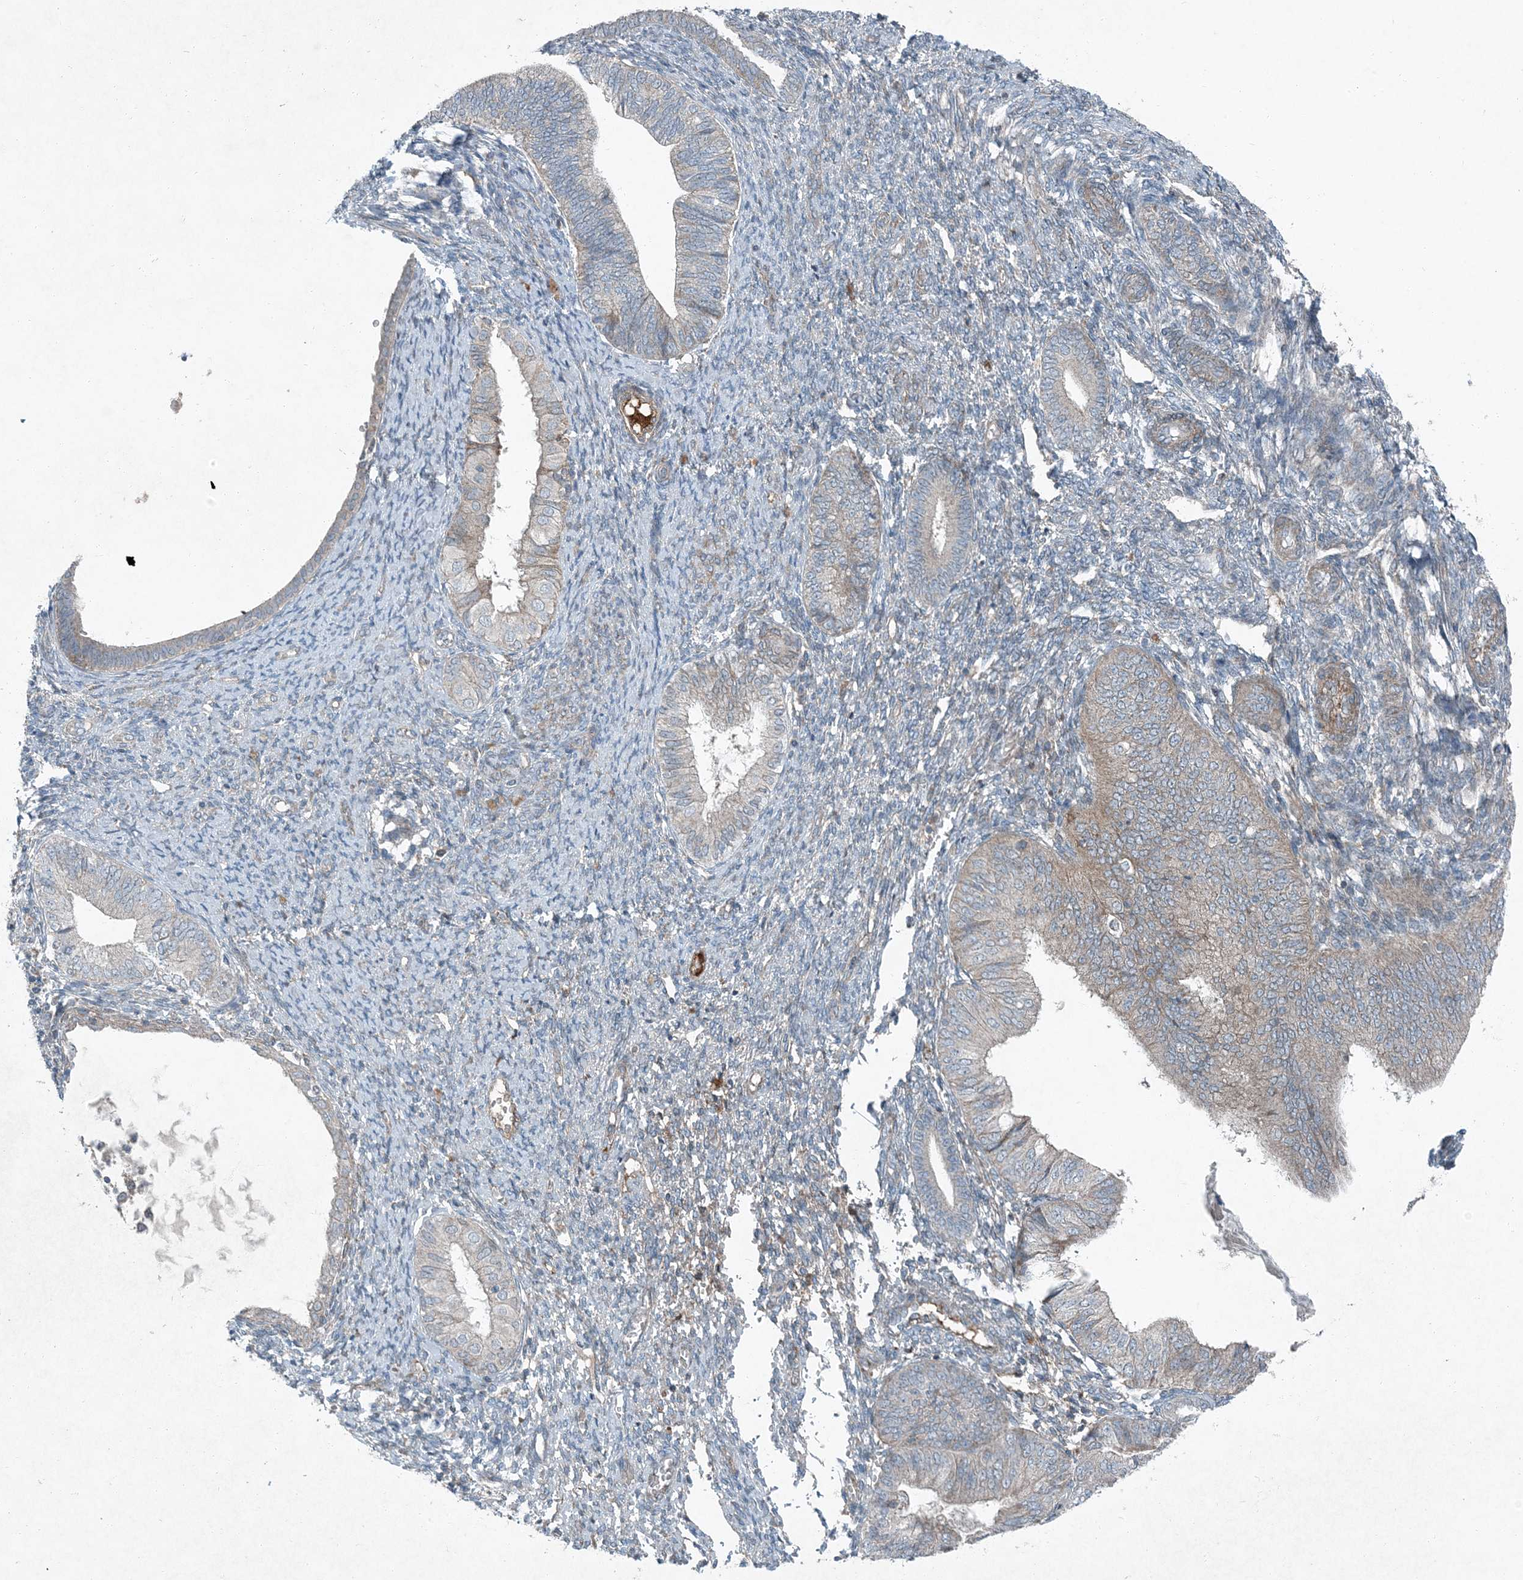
{"staining": {"intensity": "negative", "quantity": "none", "location": "none"}, "tissue": "endometrial cancer", "cell_type": "Tumor cells", "image_type": "cancer", "snomed": [{"axis": "morphology", "description": "Adenocarcinoma, NOS"}, {"axis": "topography", "description": "Endometrium"}], "caption": "This is a micrograph of immunohistochemistry (IHC) staining of endometrial cancer, which shows no staining in tumor cells.", "gene": "APOM", "patient": {"sex": "female", "age": 58}}